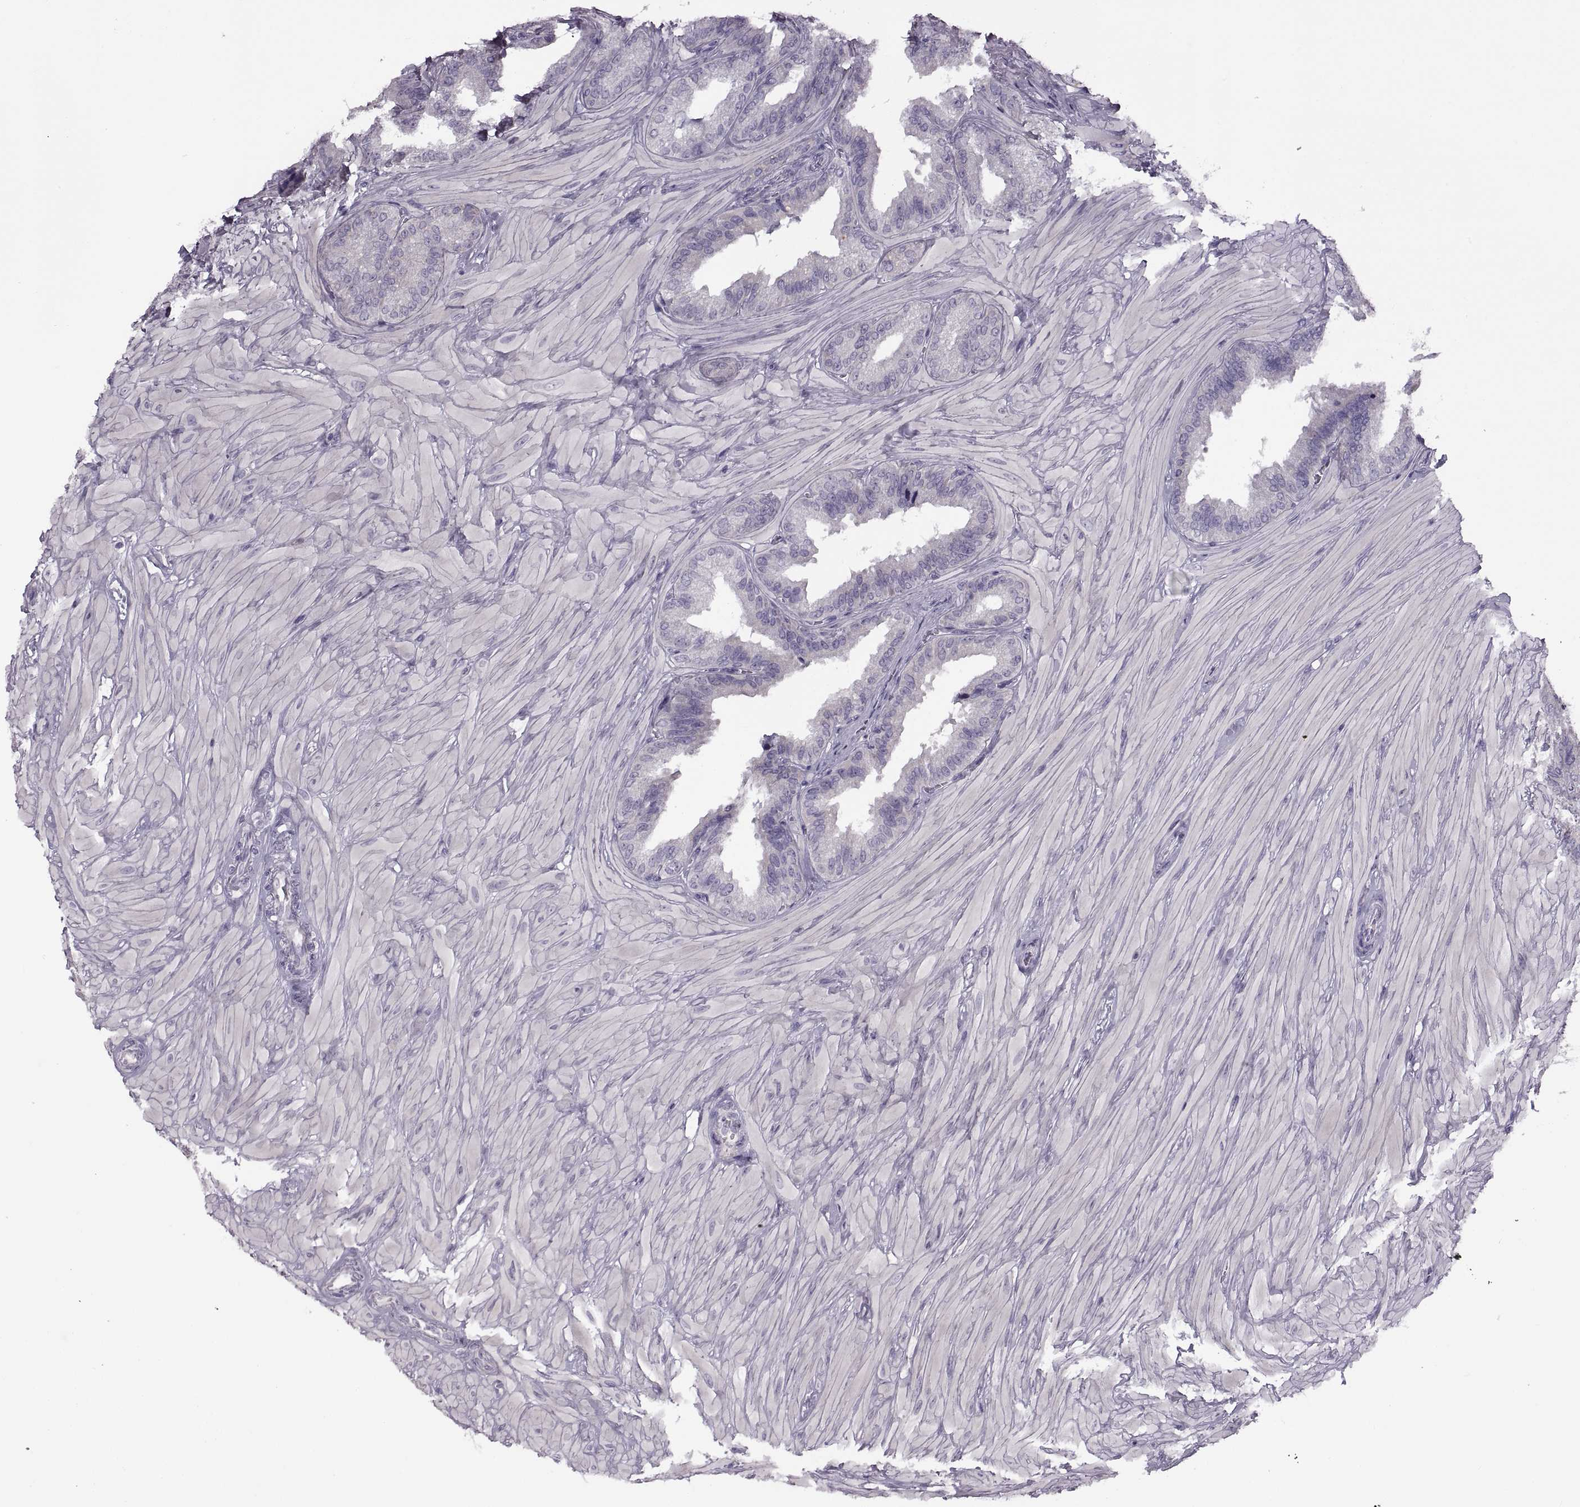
{"staining": {"intensity": "negative", "quantity": "none", "location": "none"}, "tissue": "seminal vesicle", "cell_type": "Glandular cells", "image_type": "normal", "snomed": [{"axis": "morphology", "description": "Normal tissue, NOS"}, {"axis": "topography", "description": "Seminal veicle"}], "caption": "Glandular cells are negative for brown protein staining in normal seminal vesicle.", "gene": "RSPH6A", "patient": {"sex": "male", "age": 37}}